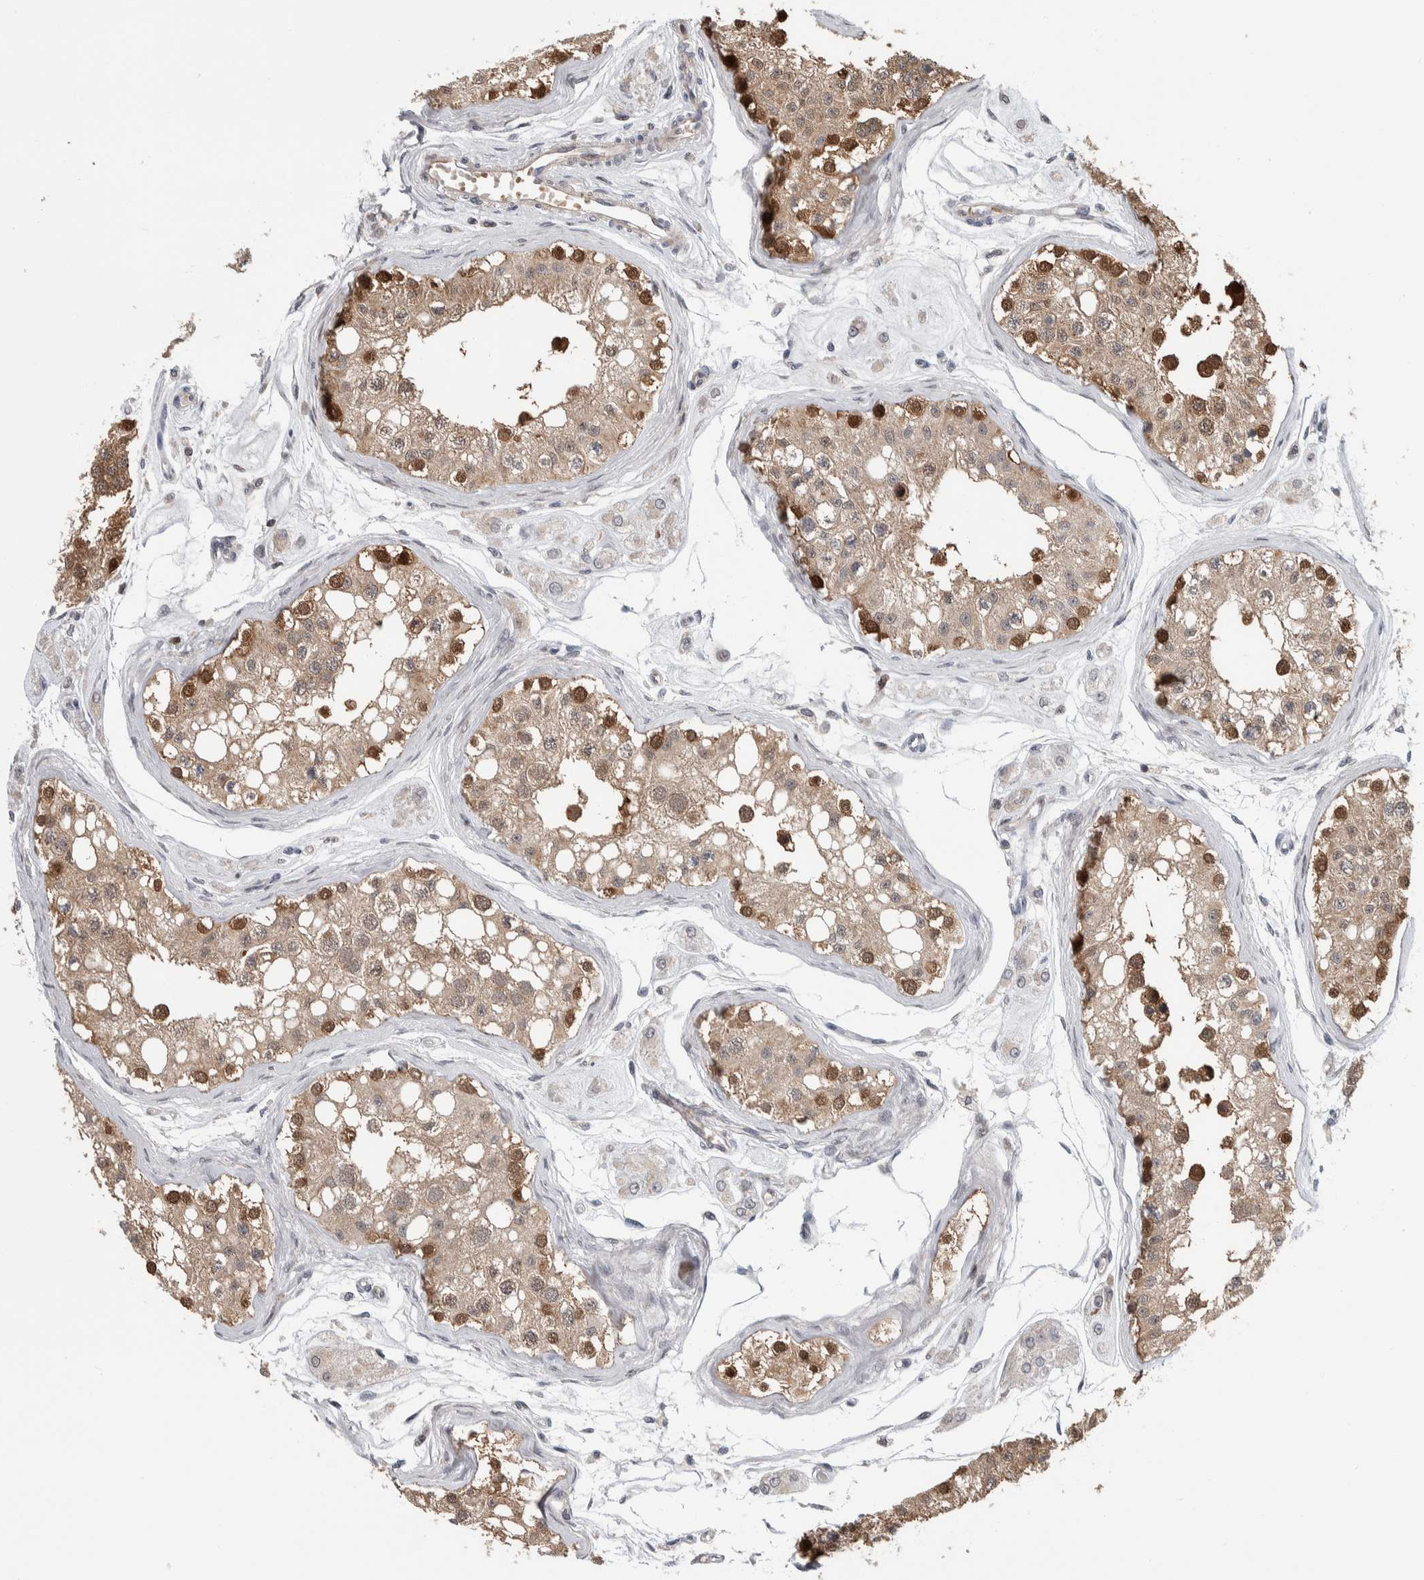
{"staining": {"intensity": "moderate", "quantity": ">75%", "location": "cytoplasmic/membranous,nuclear"}, "tissue": "testis", "cell_type": "Cells in seminiferous ducts", "image_type": "normal", "snomed": [{"axis": "morphology", "description": "Normal tissue, NOS"}, {"axis": "morphology", "description": "Adenocarcinoma, metastatic, NOS"}, {"axis": "topography", "description": "Testis"}], "caption": "Immunohistochemistry (IHC) histopathology image of unremarkable testis stained for a protein (brown), which displays medium levels of moderate cytoplasmic/membranous,nuclear expression in about >75% of cells in seminiferous ducts.", "gene": "PTPA", "patient": {"sex": "male", "age": 26}}